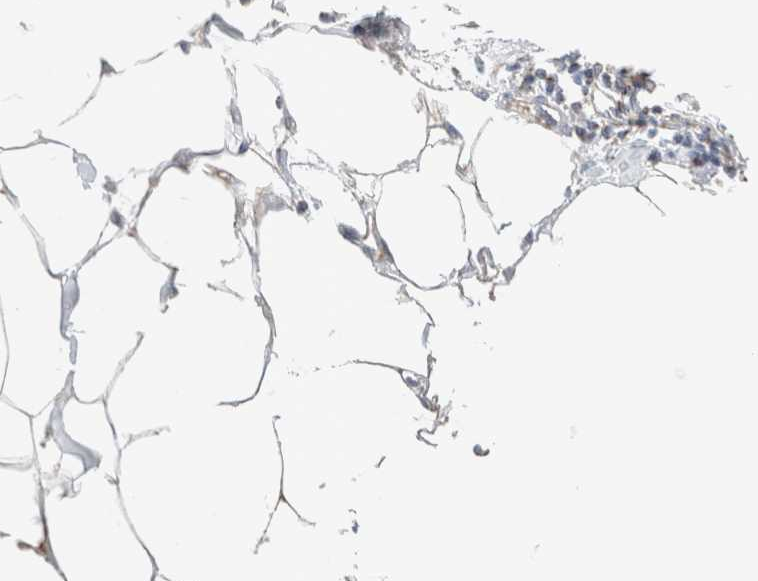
{"staining": {"intensity": "weak", "quantity": "<25%", "location": "cytoplasmic/membranous"}, "tissue": "adipose tissue", "cell_type": "Adipocytes", "image_type": "normal", "snomed": [{"axis": "morphology", "description": "Normal tissue, NOS"}, {"axis": "morphology", "description": "Adenocarcinoma, NOS"}, {"axis": "topography", "description": "Colon"}, {"axis": "topography", "description": "Peripheral nerve tissue"}], "caption": "A high-resolution image shows IHC staining of normal adipose tissue, which demonstrates no significant staining in adipocytes.", "gene": "MRM3", "patient": {"sex": "male", "age": 14}}